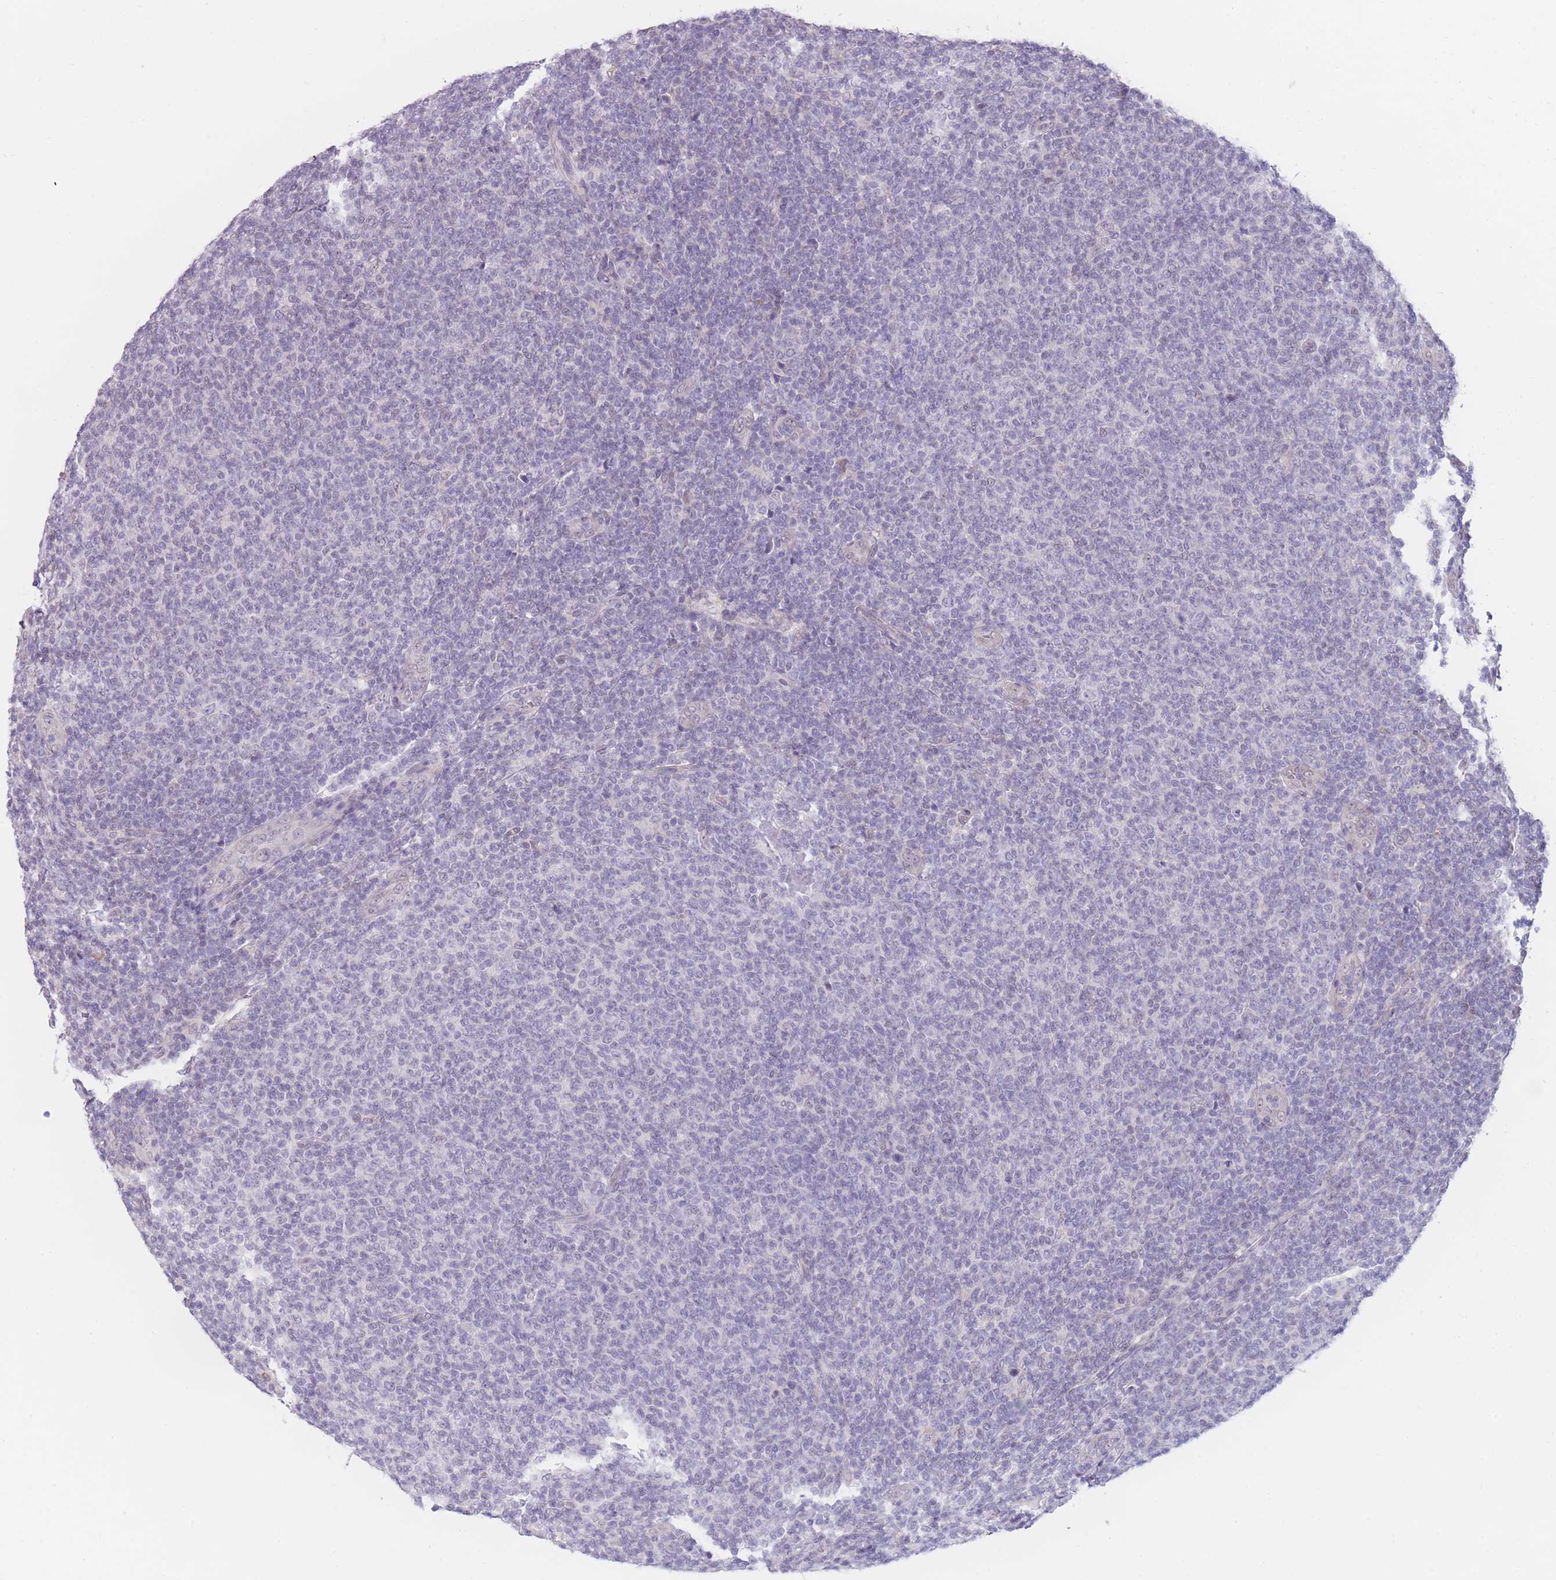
{"staining": {"intensity": "negative", "quantity": "none", "location": "none"}, "tissue": "lymphoma", "cell_type": "Tumor cells", "image_type": "cancer", "snomed": [{"axis": "morphology", "description": "Malignant lymphoma, non-Hodgkin's type, Low grade"}, {"axis": "topography", "description": "Lymph node"}], "caption": "There is no significant staining in tumor cells of lymphoma.", "gene": "COL27A1", "patient": {"sex": "male", "age": 66}}